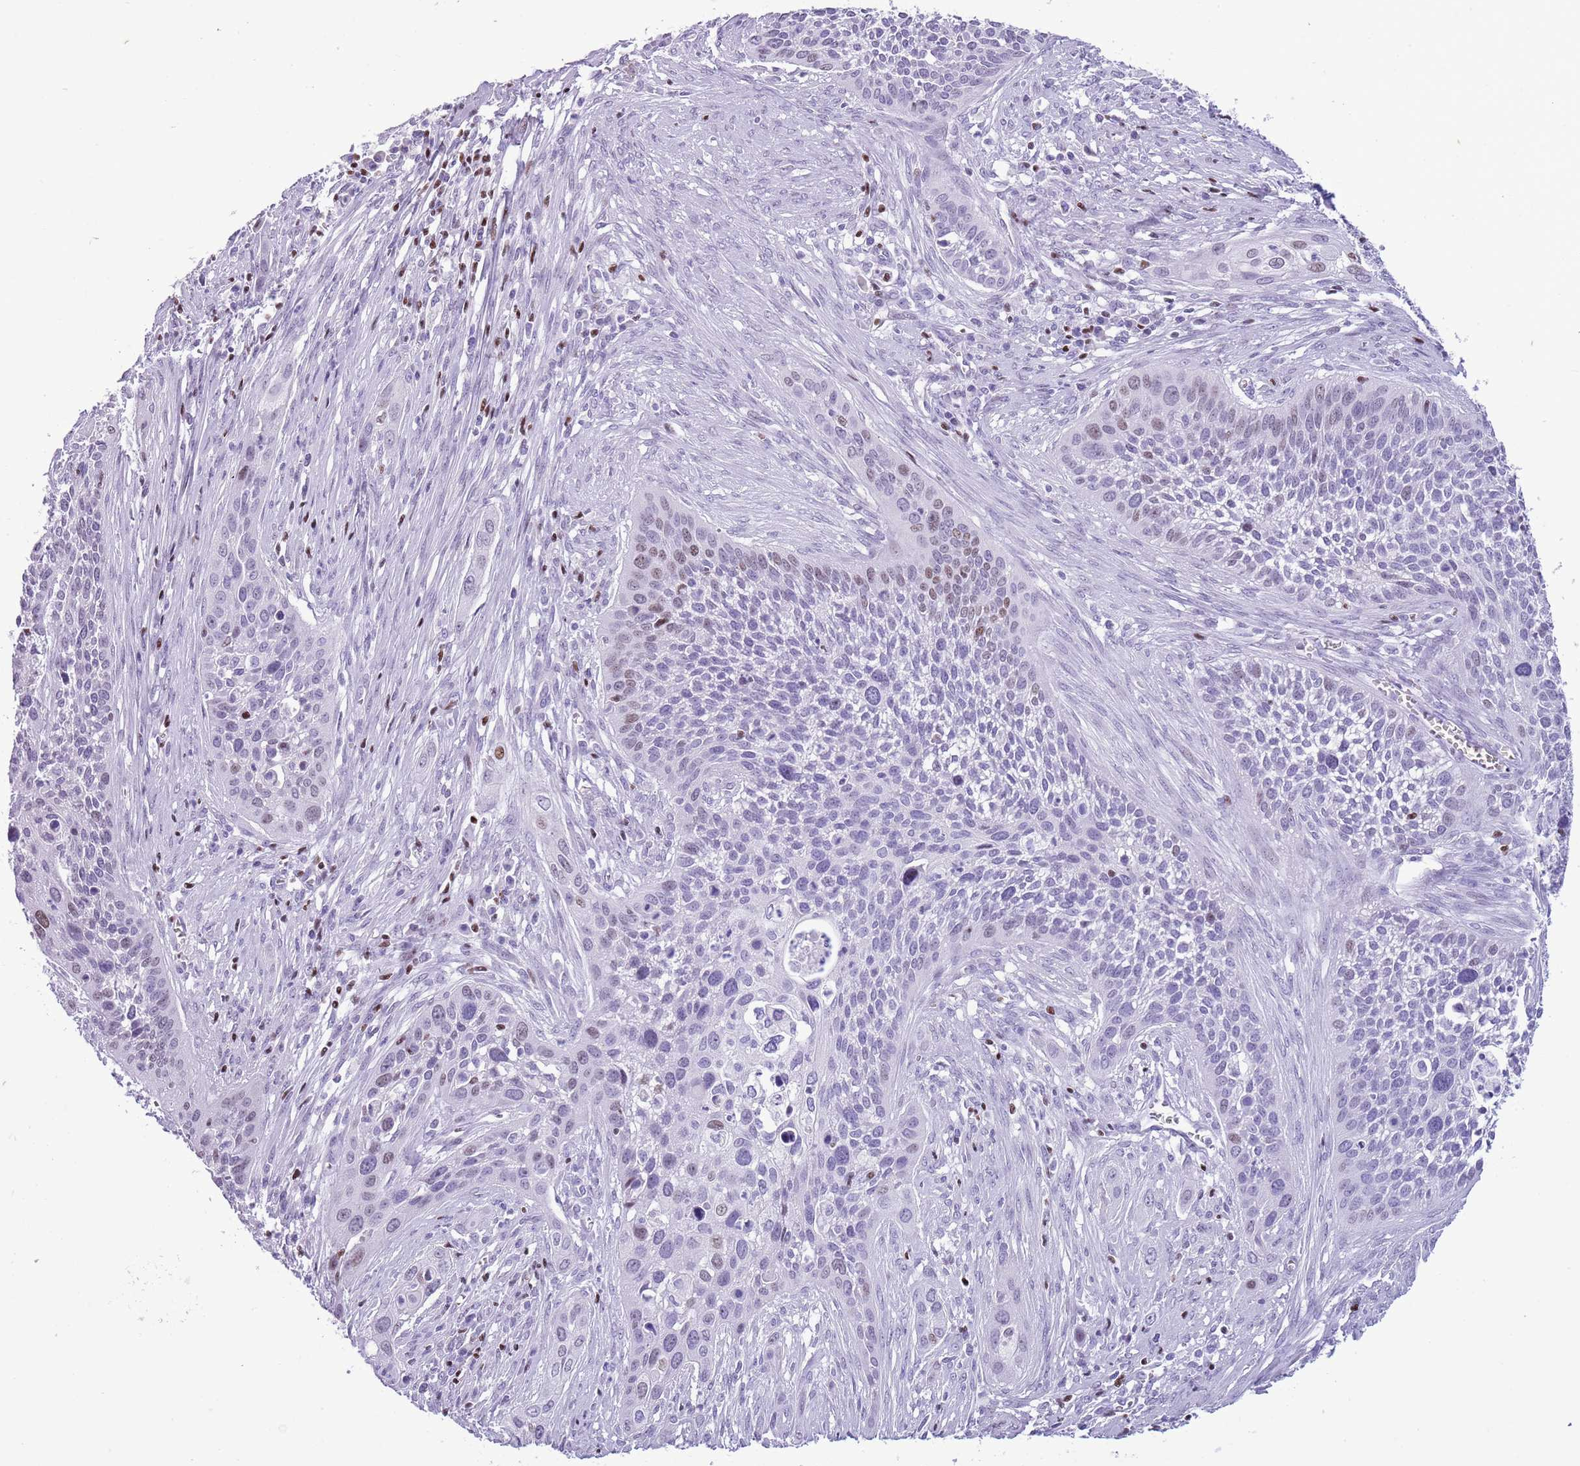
{"staining": {"intensity": "weak", "quantity": "<25%", "location": "nuclear"}, "tissue": "cervical cancer", "cell_type": "Tumor cells", "image_type": "cancer", "snomed": [{"axis": "morphology", "description": "Squamous cell carcinoma, NOS"}, {"axis": "topography", "description": "Cervix"}], "caption": "DAB (3,3'-diaminobenzidine) immunohistochemical staining of cervical cancer (squamous cell carcinoma) reveals no significant positivity in tumor cells. (Brightfield microscopy of DAB (3,3'-diaminobenzidine) IHC at high magnification).", "gene": "BCL11B", "patient": {"sex": "female", "age": 34}}